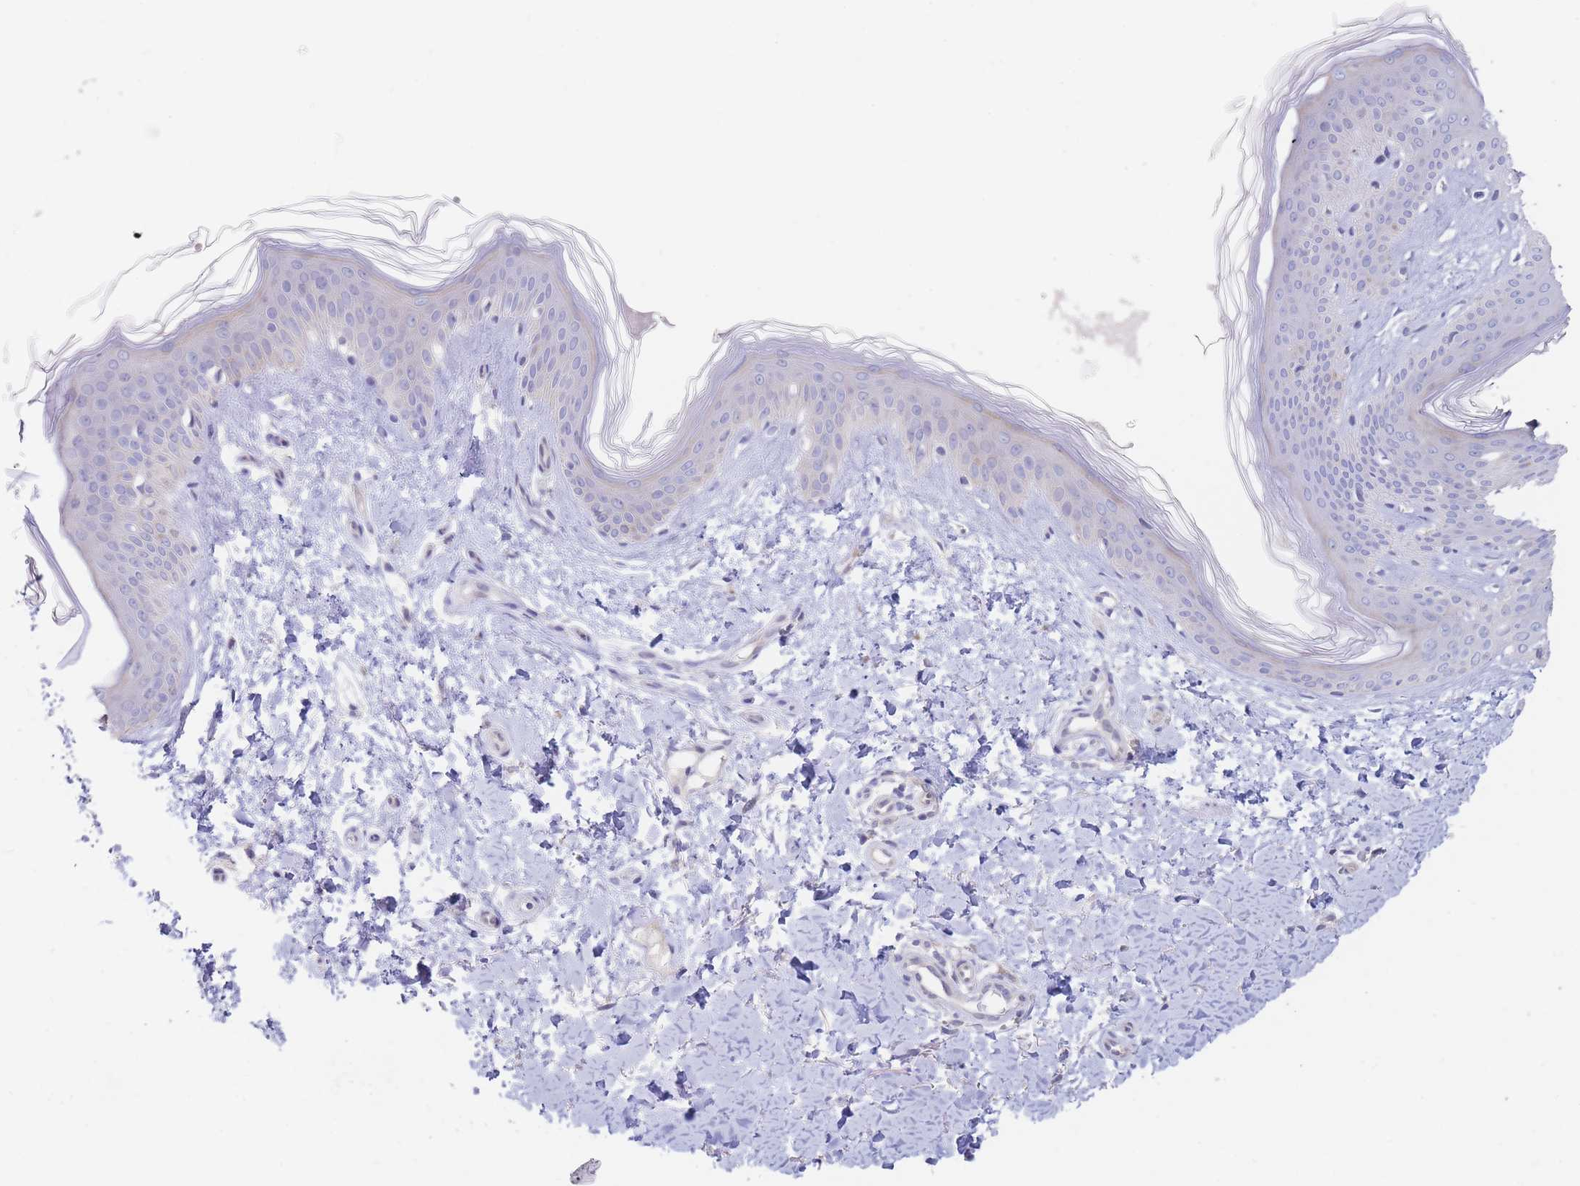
{"staining": {"intensity": "negative", "quantity": "none", "location": "none"}, "tissue": "skin", "cell_type": "Fibroblasts", "image_type": "normal", "snomed": [{"axis": "morphology", "description": "Normal tissue, NOS"}, {"axis": "topography", "description": "Skin"}], "caption": "Fibroblasts are negative for brown protein staining in unremarkable skin.", "gene": "ZNF281", "patient": {"sex": "female", "age": 41}}